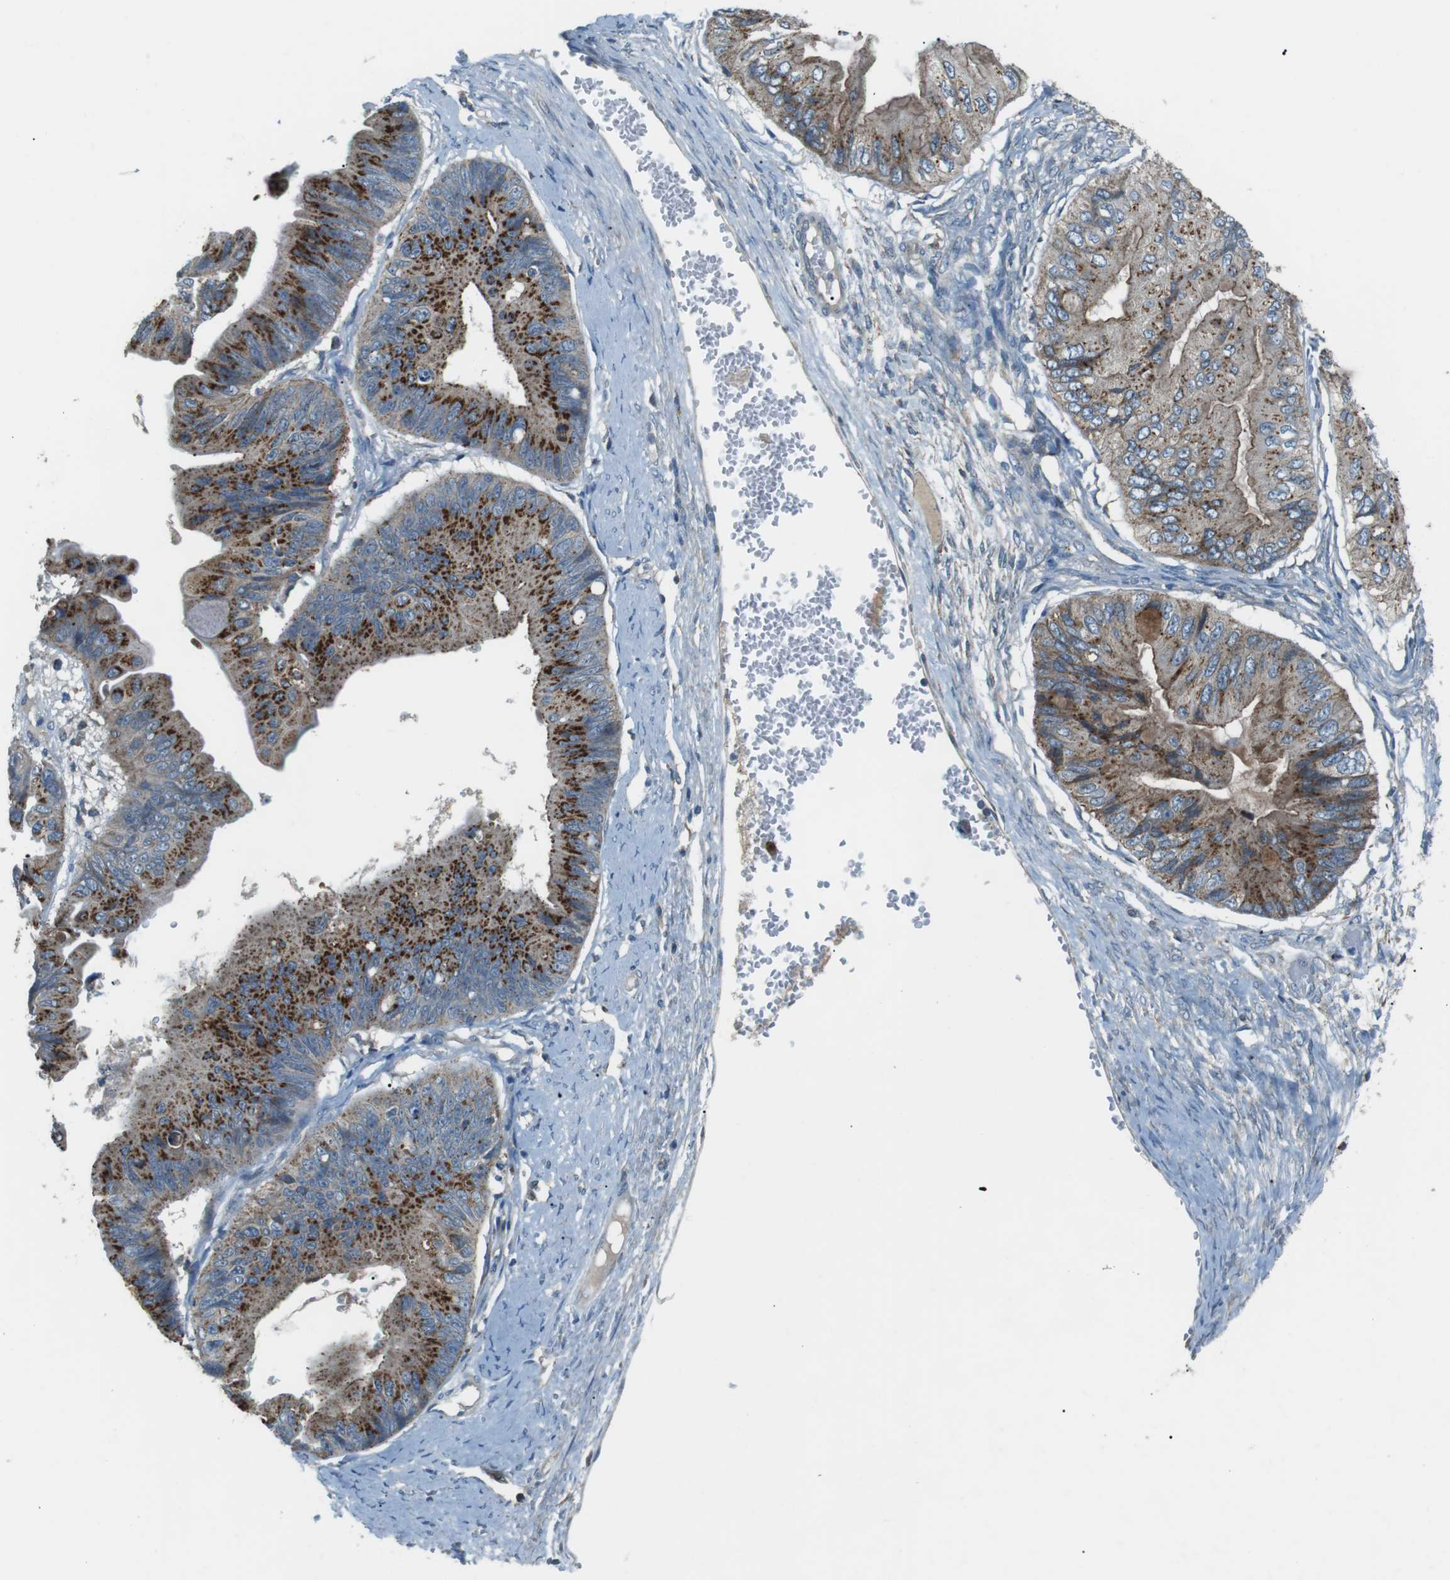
{"staining": {"intensity": "moderate", "quantity": ">75%", "location": "cytoplasmic/membranous"}, "tissue": "ovarian cancer", "cell_type": "Tumor cells", "image_type": "cancer", "snomed": [{"axis": "morphology", "description": "Cystadenocarcinoma, mucinous, NOS"}, {"axis": "topography", "description": "Ovary"}], "caption": "Protein expression analysis of ovarian cancer (mucinous cystadenocarcinoma) displays moderate cytoplasmic/membranous positivity in about >75% of tumor cells.", "gene": "FAM3B", "patient": {"sex": "female", "age": 61}}